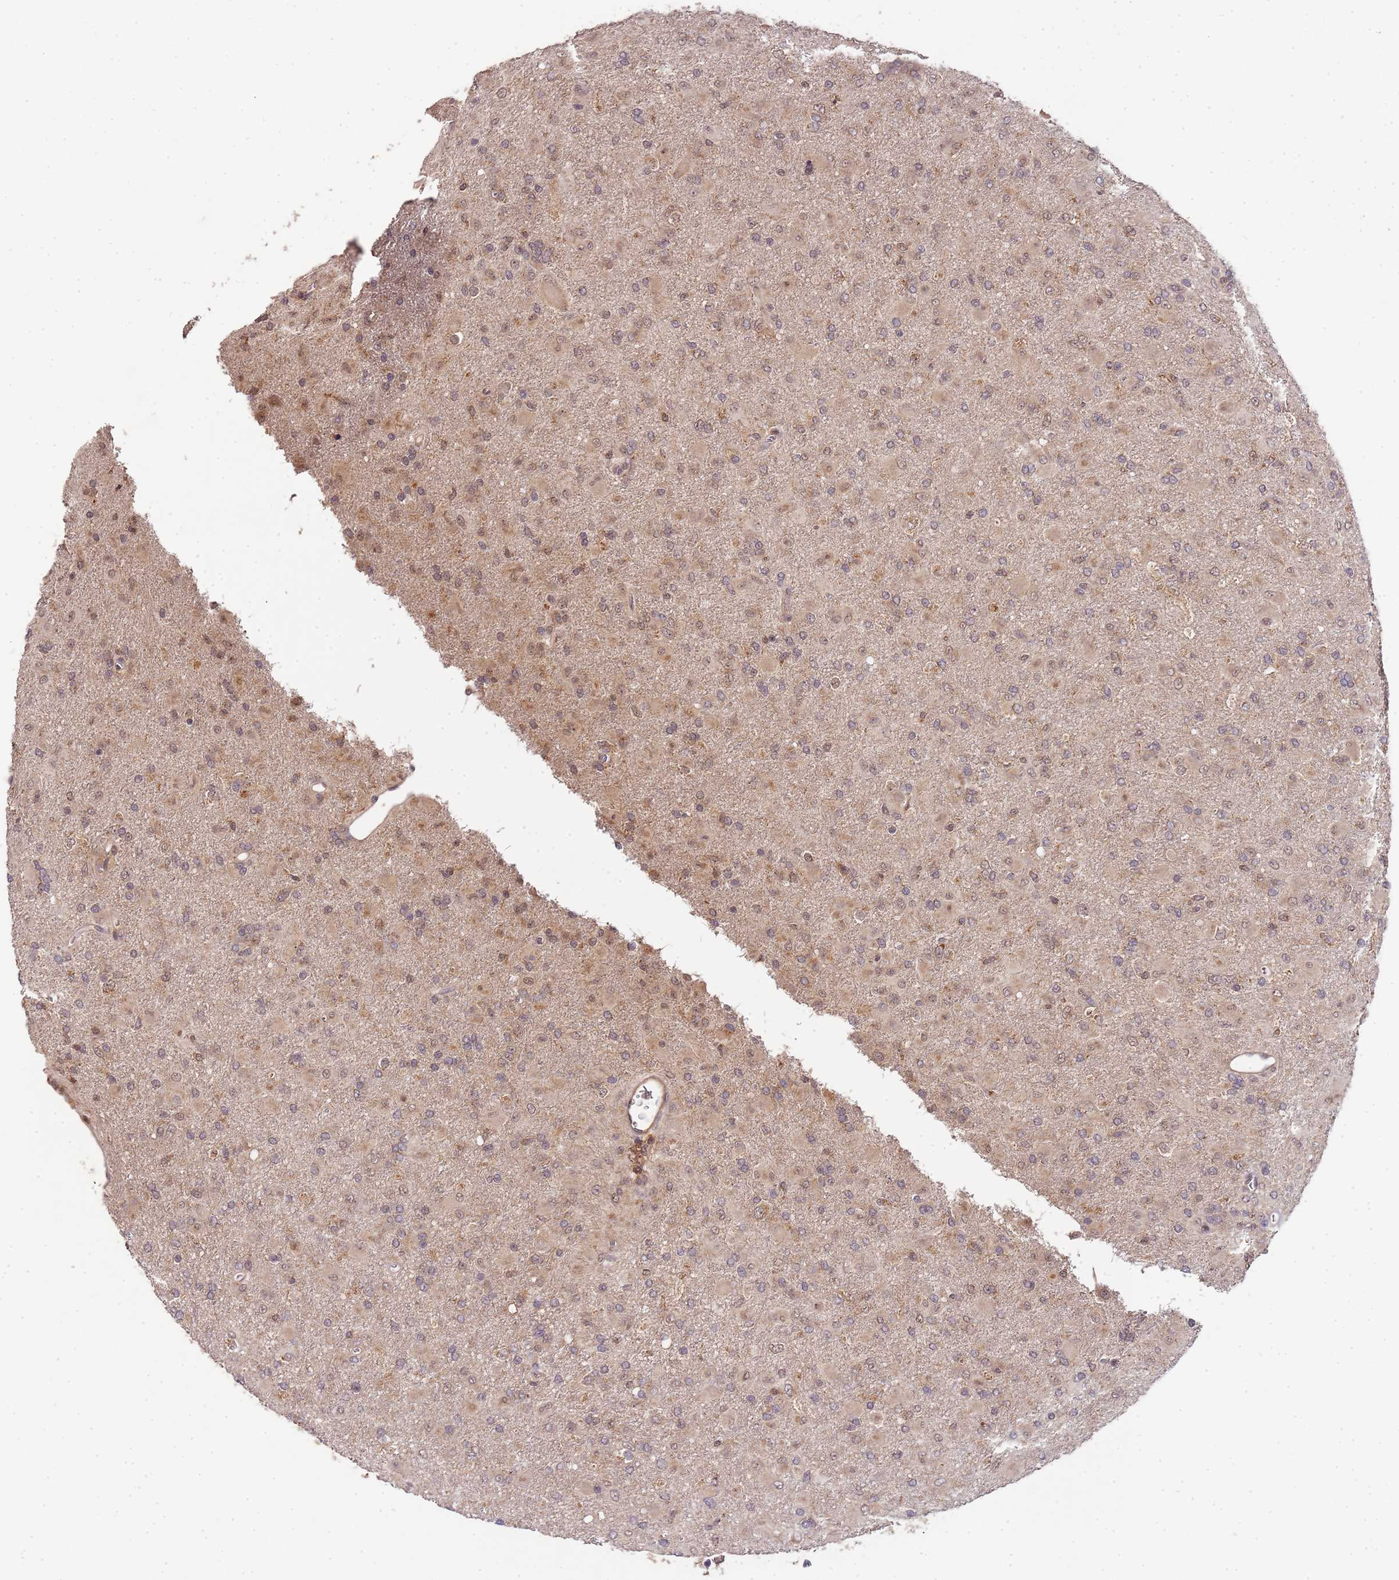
{"staining": {"intensity": "weak", "quantity": "25%-75%", "location": "cytoplasmic/membranous,nuclear"}, "tissue": "glioma", "cell_type": "Tumor cells", "image_type": "cancer", "snomed": [{"axis": "morphology", "description": "Glioma, malignant, Low grade"}, {"axis": "topography", "description": "Brain"}], "caption": "Weak cytoplasmic/membranous and nuclear expression for a protein is seen in about 25%-75% of tumor cells of malignant glioma (low-grade) using IHC.", "gene": "LIN37", "patient": {"sex": "male", "age": 65}}